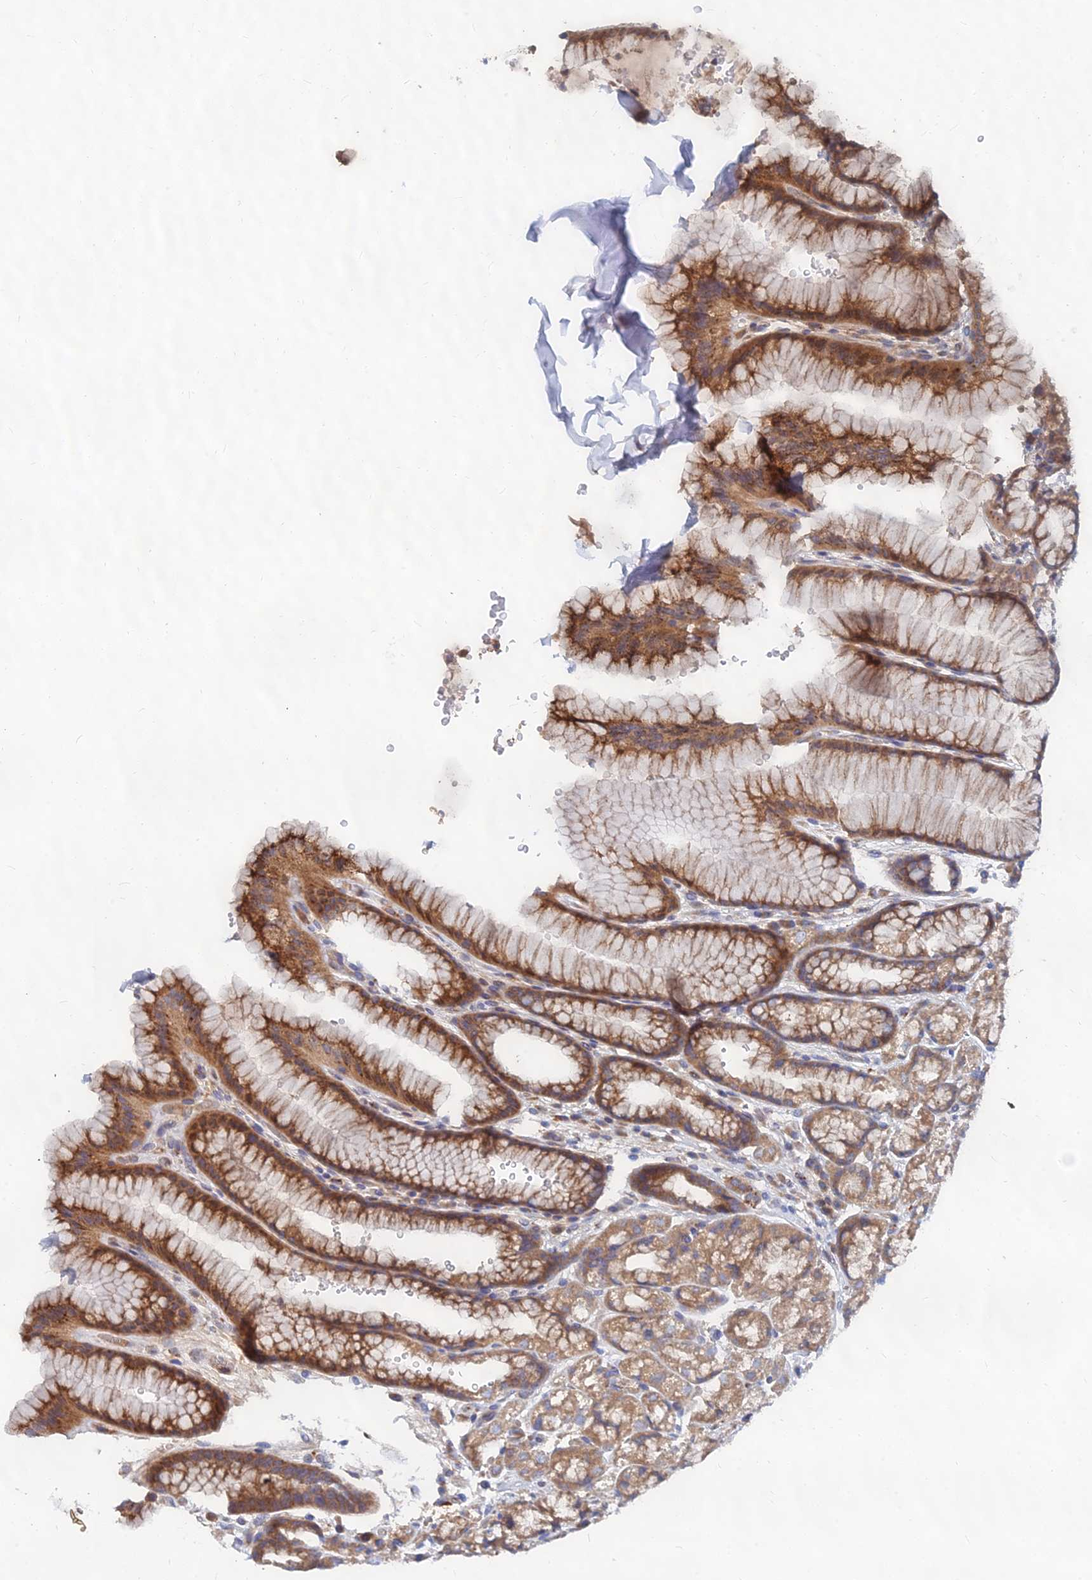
{"staining": {"intensity": "moderate", "quantity": ">75%", "location": "cytoplasmic/membranous"}, "tissue": "stomach", "cell_type": "Glandular cells", "image_type": "normal", "snomed": [{"axis": "morphology", "description": "Normal tissue, NOS"}, {"axis": "morphology", "description": "Adenocarcinoma, NOS"}, {"axis": "topography", "description": "Stomach"}], "caption": "The micrograph reveals a brown stain indicating the presence of a protein in the cytoplasmic/membranous of glandular cells in stomach. (IHC, brightfield microscopy, high magnification).", "gene": "CCZ1B", "patient": {"sex": "male", "age": 57}}